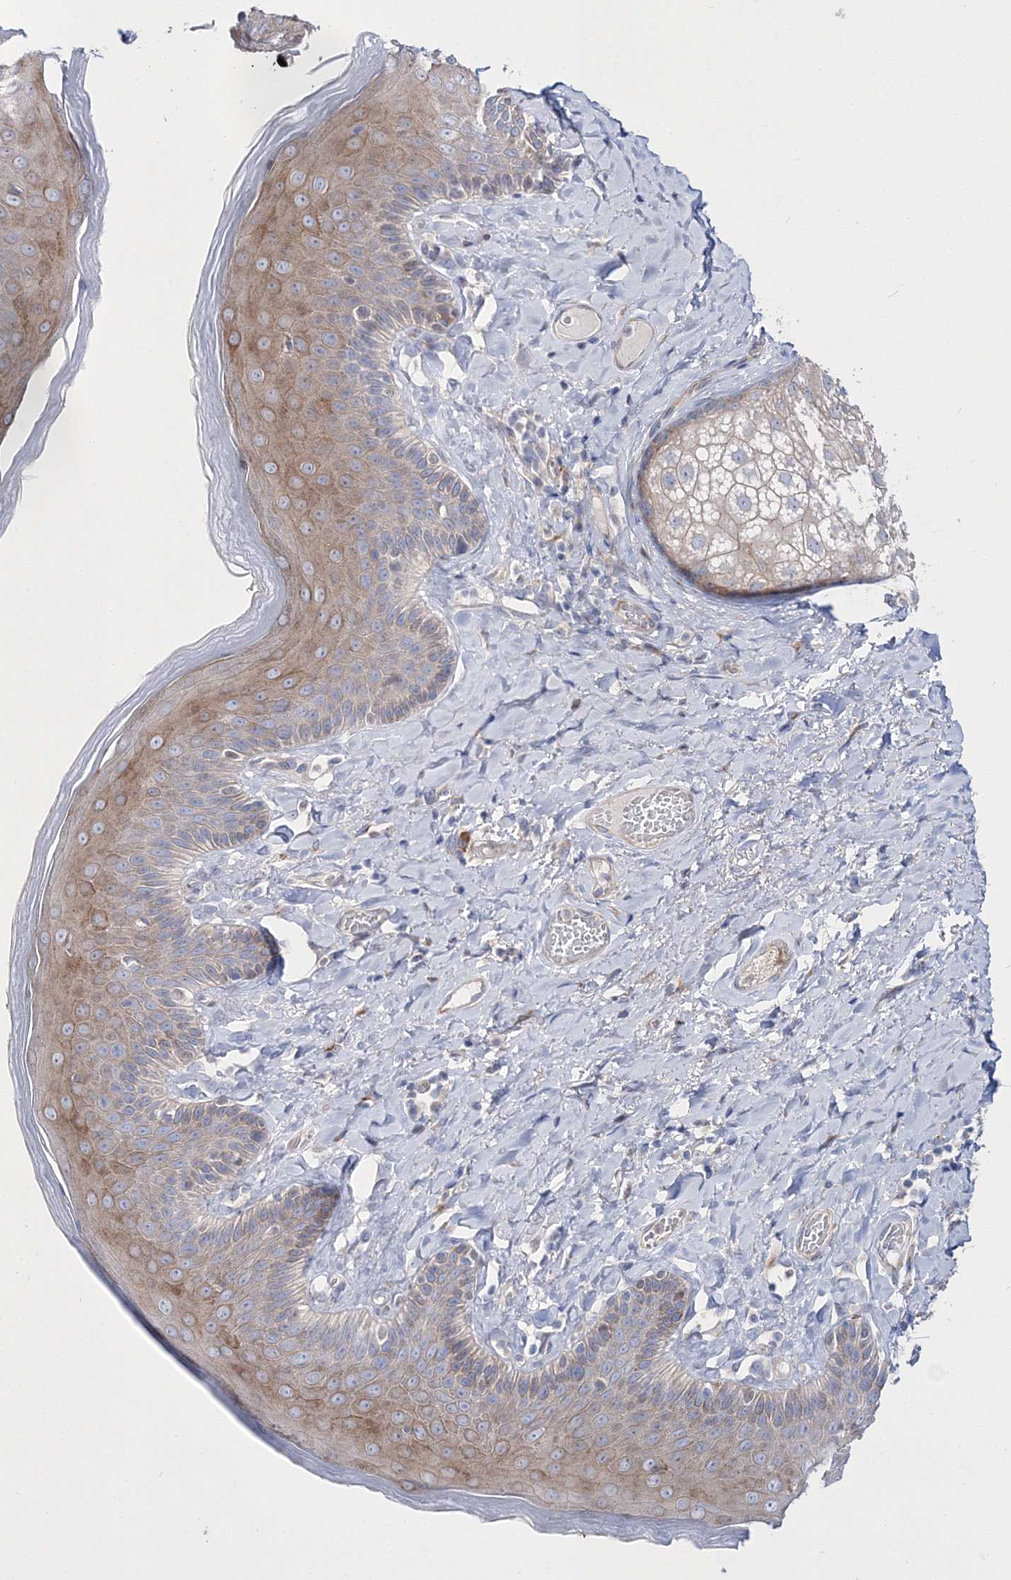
{"staining": {"intensity": "moderate", "quantity": "<25%", "location": "cytoplasmic/membranous"}, "tissue": "skin", "cell_type": "Epidermal cells", "image_type": "normal", "snomed": [{"axis": "morphology", "description": "Normal tissue, NOS"}, {"axis": "topography", "description": "Anal"}], "caption": "Immunohistochemistry (IHC) micrograph of benign human skin stained for a protein (brown), which shows low levels of moderate cytoplasmic/membranous staining in approximately <25% of epidermal cells.", "gene": "ARHGAP32", "patient": {"sex": "male", "age": 69}}